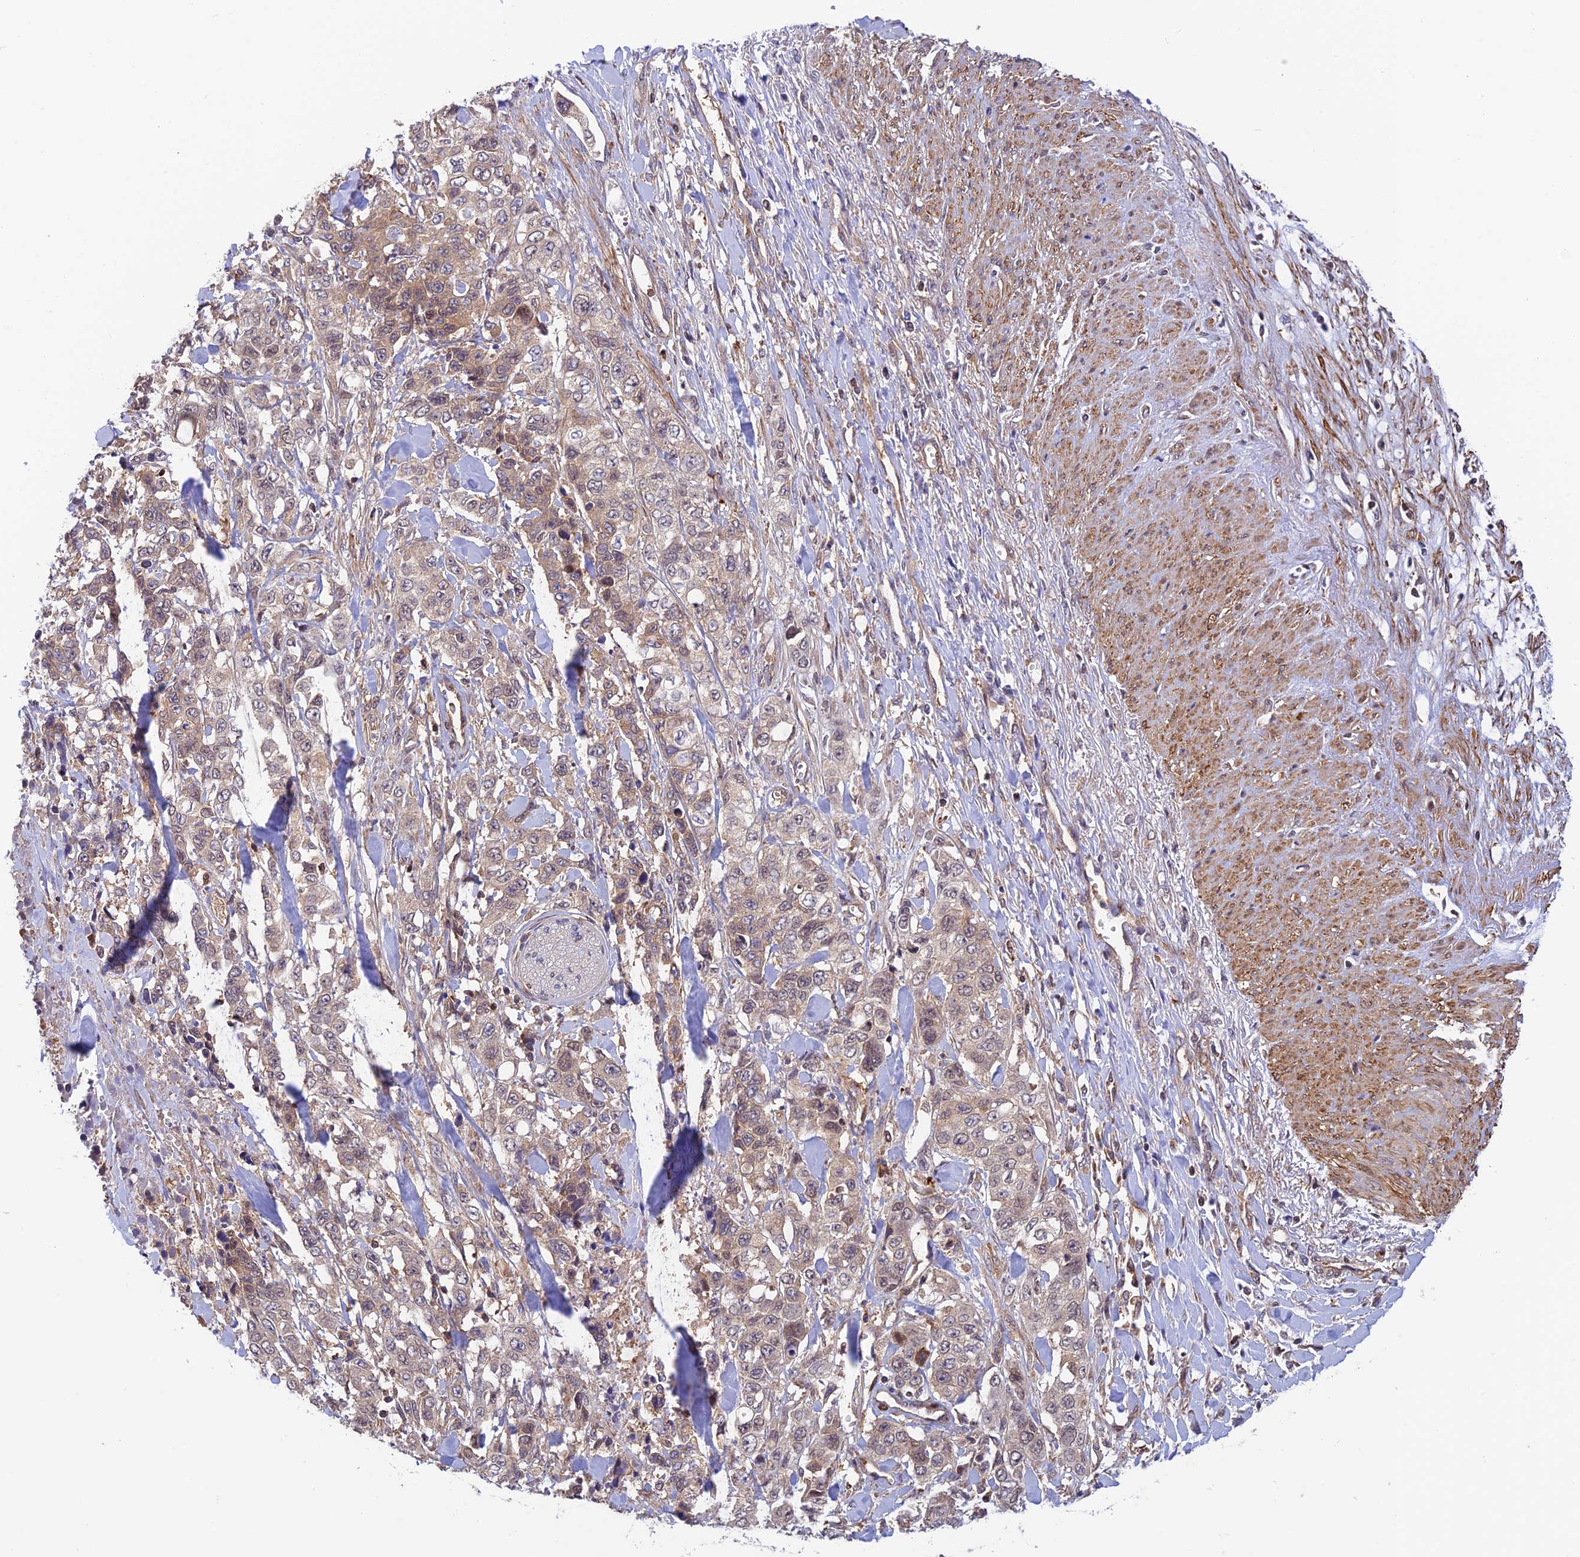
{"staining": {"intensity": "moderate", "quantity": "<25%", "location": "cytoplasmic/membranous"}, "tissue": "stomach cancer", "cell_type": "Tumor cells", "image_type": "cancer", "snomed": [{"axis": "morphology", "description": "Adenocarcinoma, NOS"}, {"axis": "topography", "description": "Stomach, upper"}], "caption": "IHC photomicrograph of stomach adenocarcinoma stained for a protein (brown), which shows low levels of moderate cytoplasmic/membranous positivity in about <25% of tumor cells.", "gene": "EVI5L", "patient": {"sex": "male", "age": 62}}